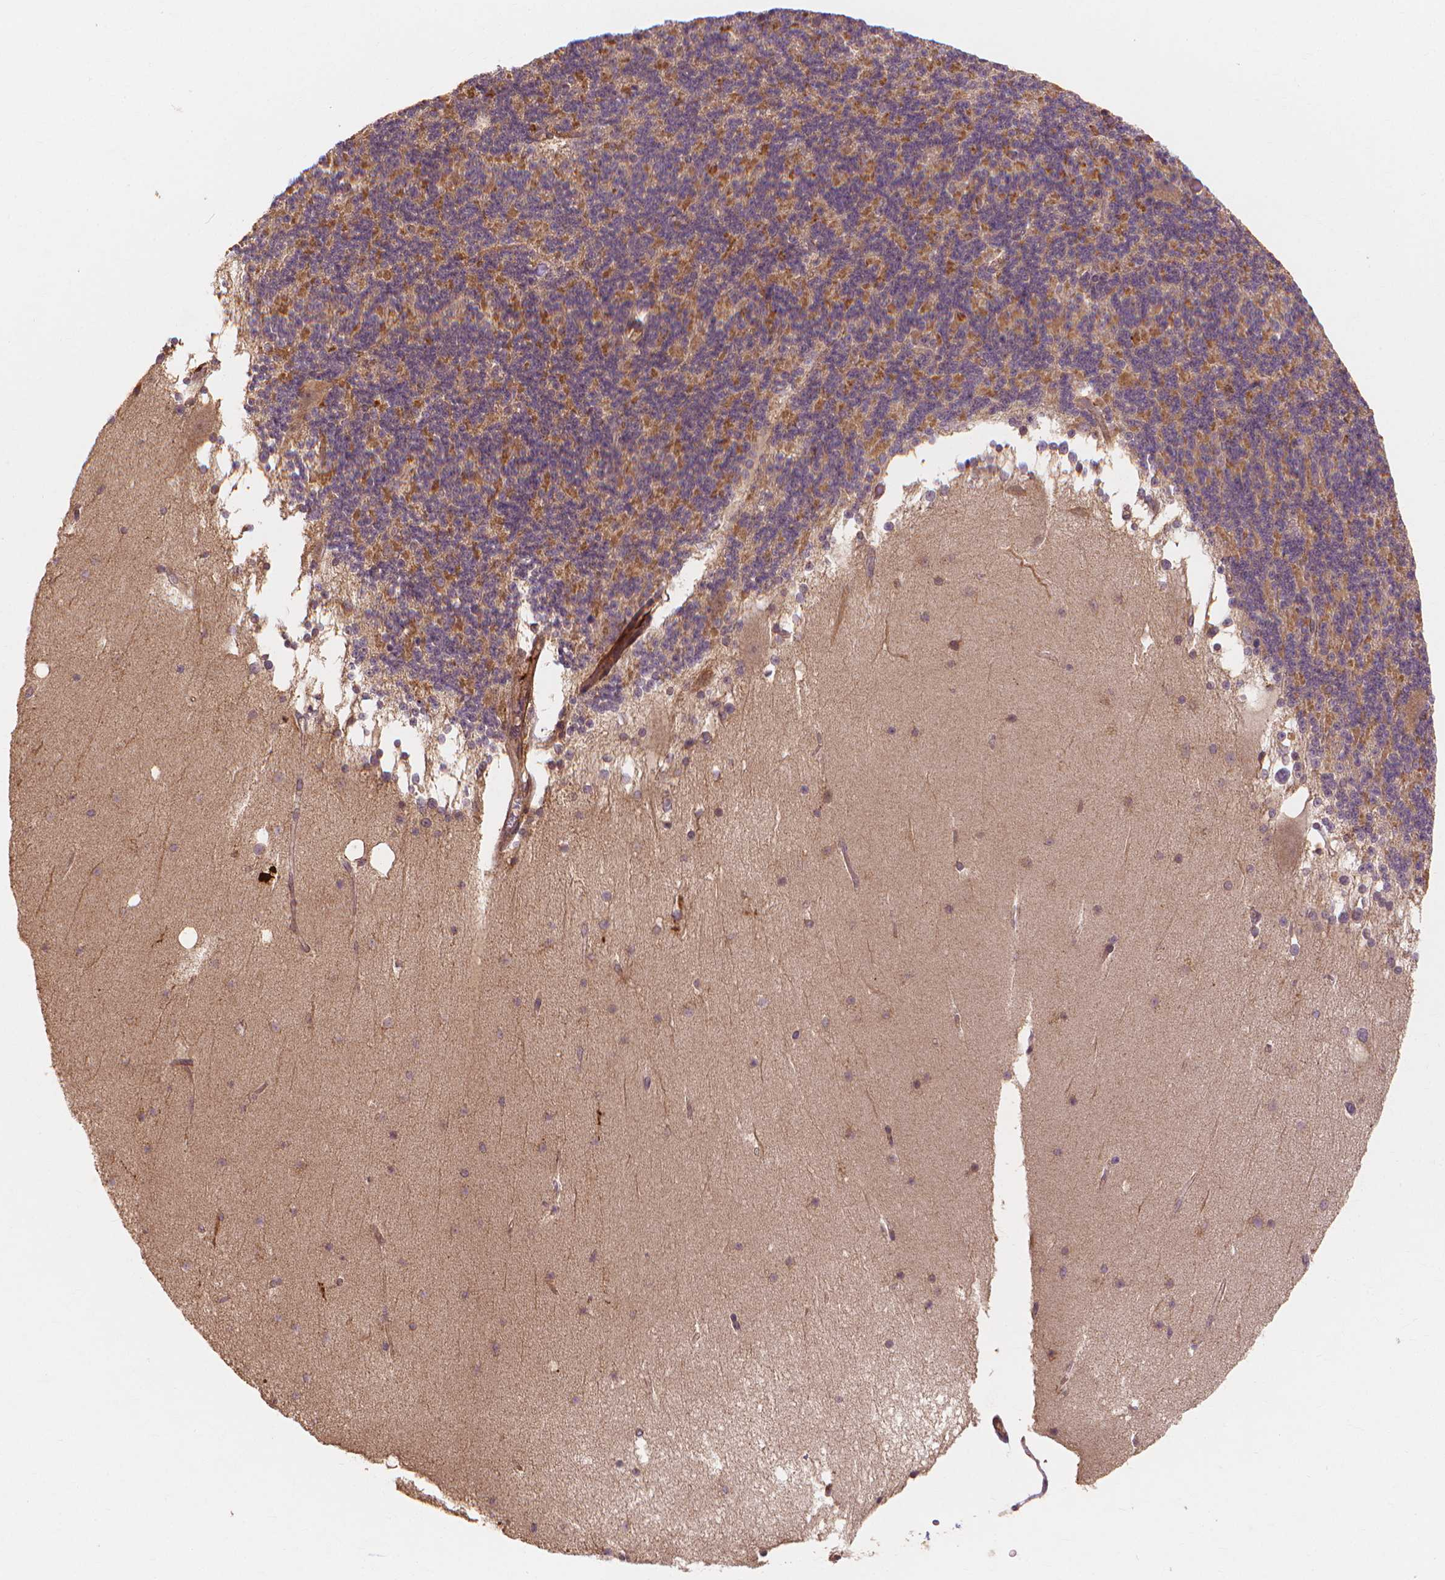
{"staining": {"intensity": "weak", "quantity": "25%-75%", "location": "cytoplasmic/membranous"}, "tissue": "cerebellum", "cell_type": "Cells in granular layer", "image_type": "normal", "snomed": [{"axis": "morphology", "description": "Normal tissue, NOS"}, {"axis": "topography", "description": "Cerebellum"}], "caption": "This image displays unremarkable cerebellum stained with immunohistochemistry to label a protein in brown. The cytoplasmic/membranous of cells in granular layer show weak positivity for the protein. Nuclei are counter-stained blue.", "gene": "TAB2", "patient": {"sex": "female", "age": 19}}